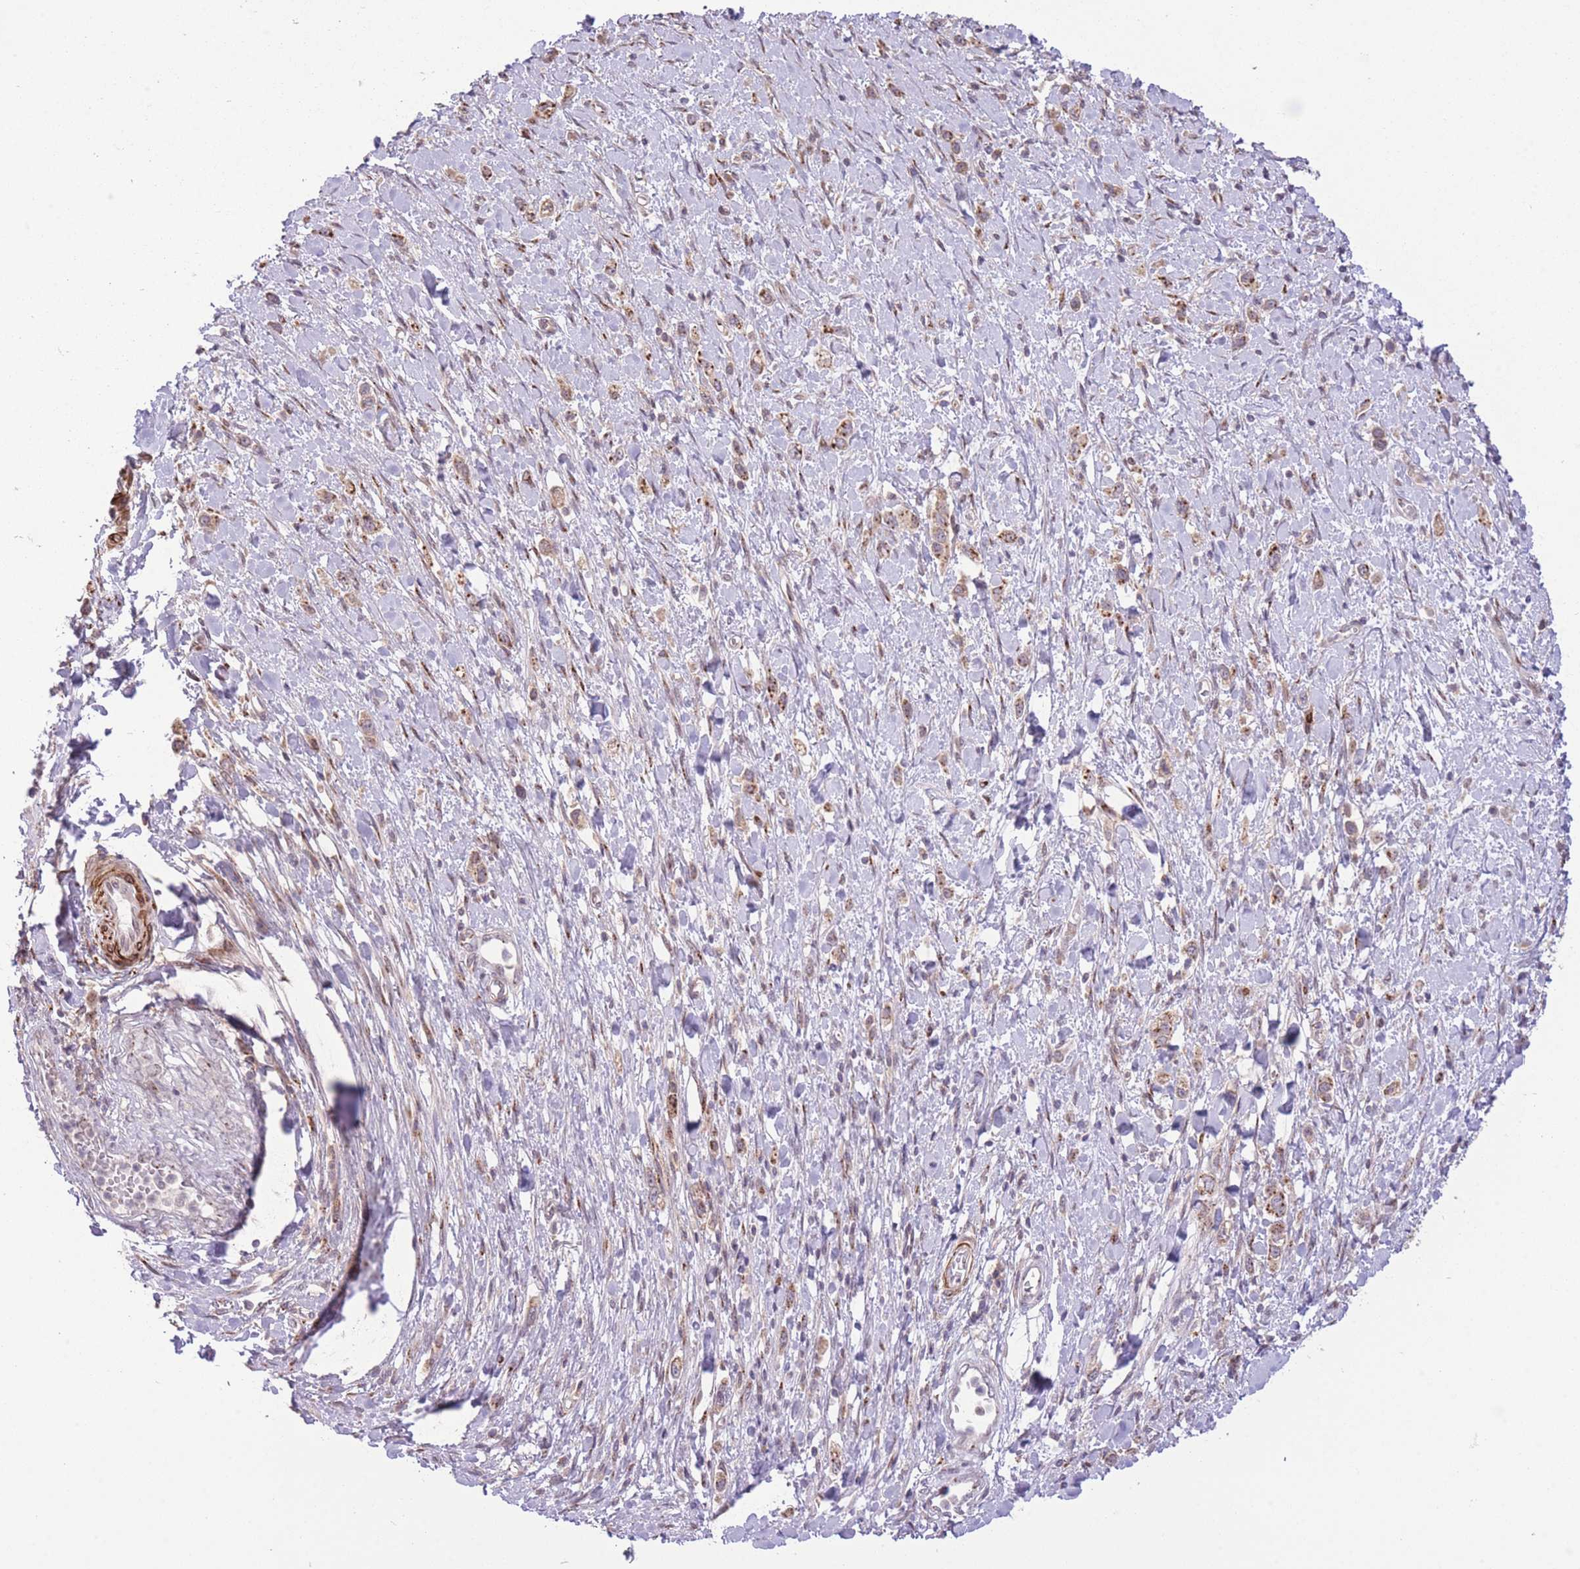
{"staining": {"intensity": "moderate", "quantity": ">75%", "location": "cytoplasmic/membranous"}, "tissue": "stomach cancer", "cell_type": "Tumor cells", "image_type": "cancer", "snomed": [{"axis": "morphology", "description": "Adenocarcinoma, NOS"}, {"axis": "topography", "description": "Stomach"}], "caption": "Immunohistochemistry (IHC) (DAB) staining of human stomach cancer demonstrates moderate cytoplasmic/membranous protein positivity in about >75% of tumor cells.", "gene": "ZBED5", "patient": {"sex": "female", "age": 65}}